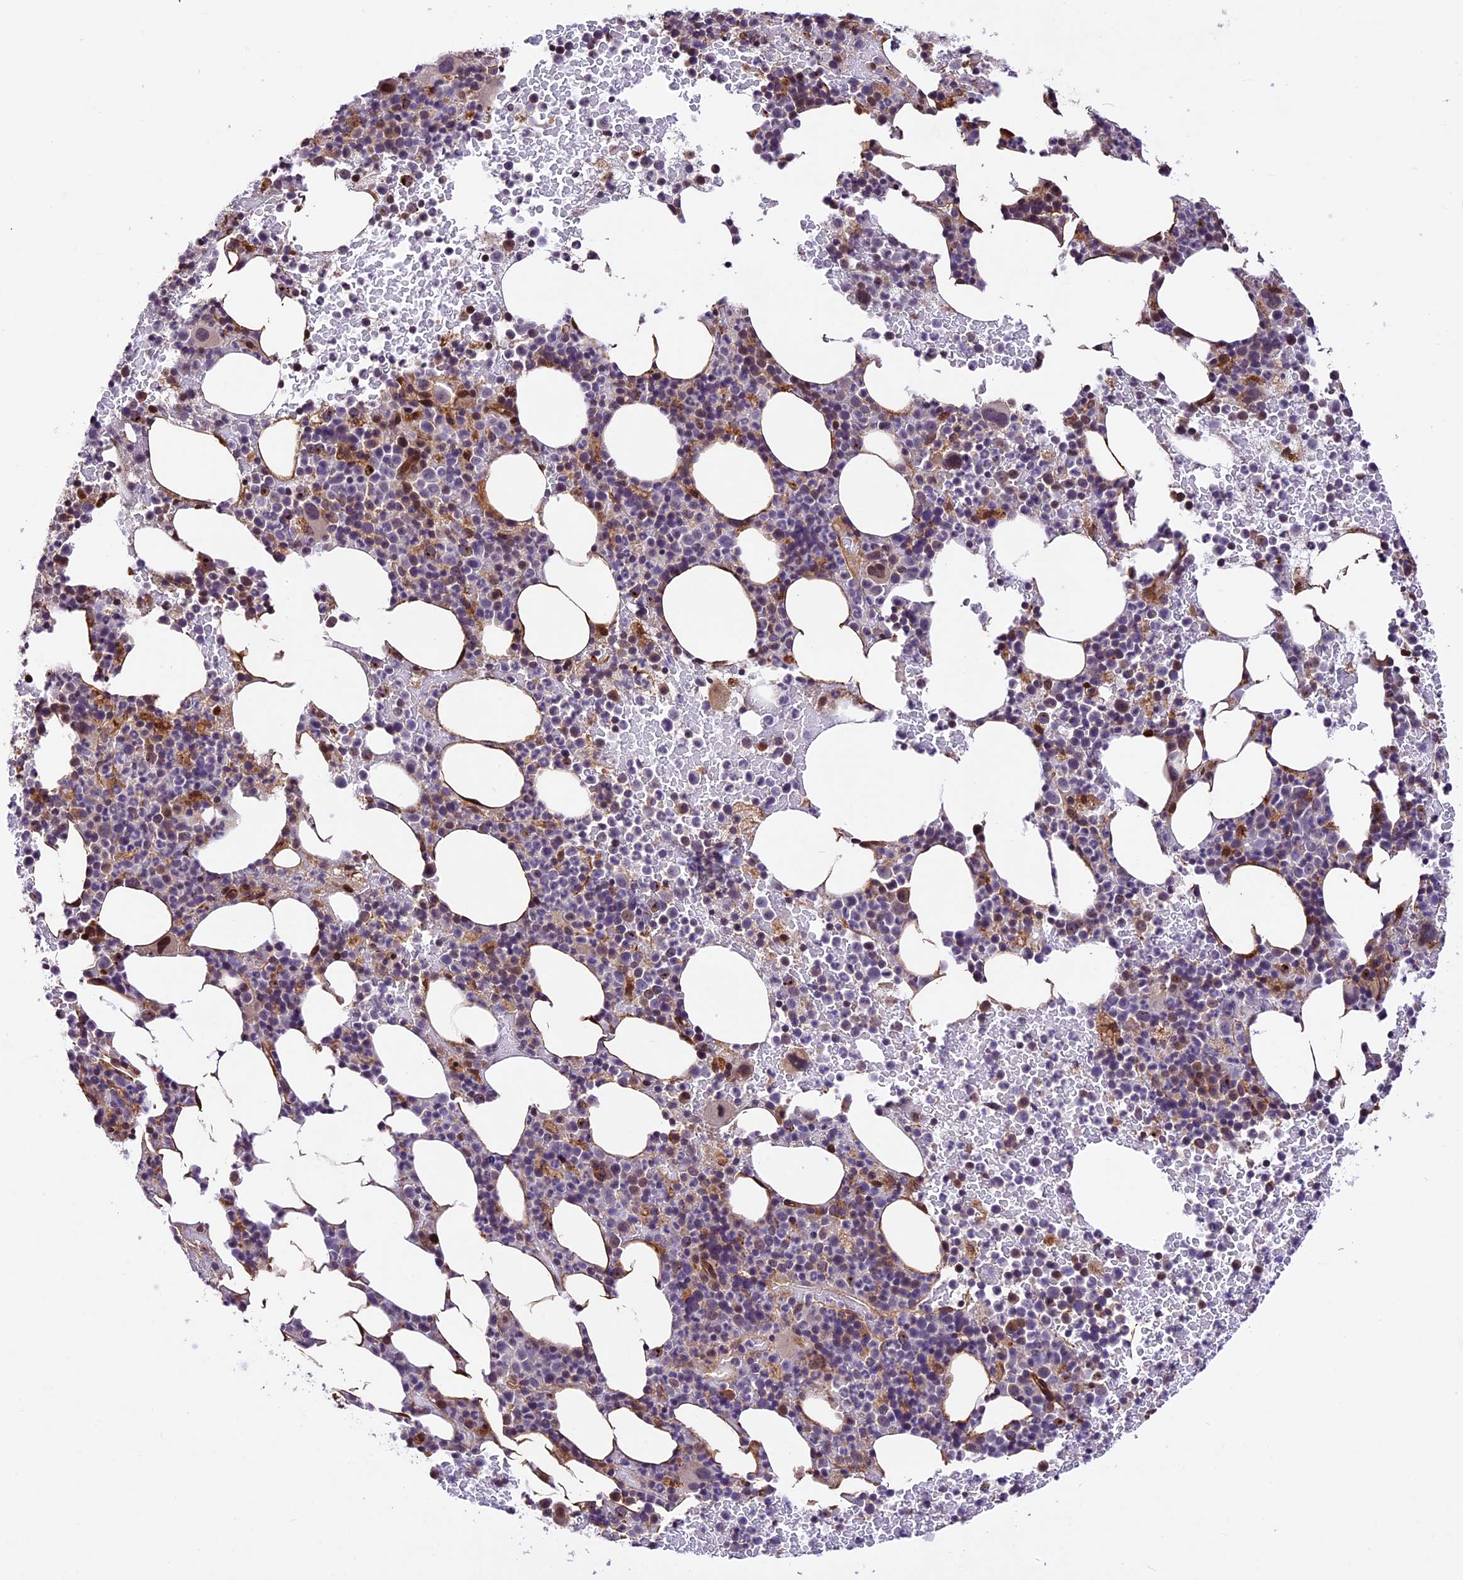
{"staining": {"intensity": "moderate", "quantity": "25%-75%", "location": "cytoplasmic/membranous,nuclear"}, "tissue": "bone marrow", "cell_type": "Hematopoietic cells", "image_type": "normal", "snomed": [{"axis": "morphology", "description": "Normal tissue, NOS"}, {"axis": "topography", "description": "Bone marrow"}], "caption": "Moderate cytoplasmic/membranous,nuclear positivity for a protein is appreciated in approximately 25%-75% of hematopoietic cells of unremarkable bone marrow using immunohistochemistry.", "gene": "CCSER1", "patient": {"sex": "female", "age": 82}}